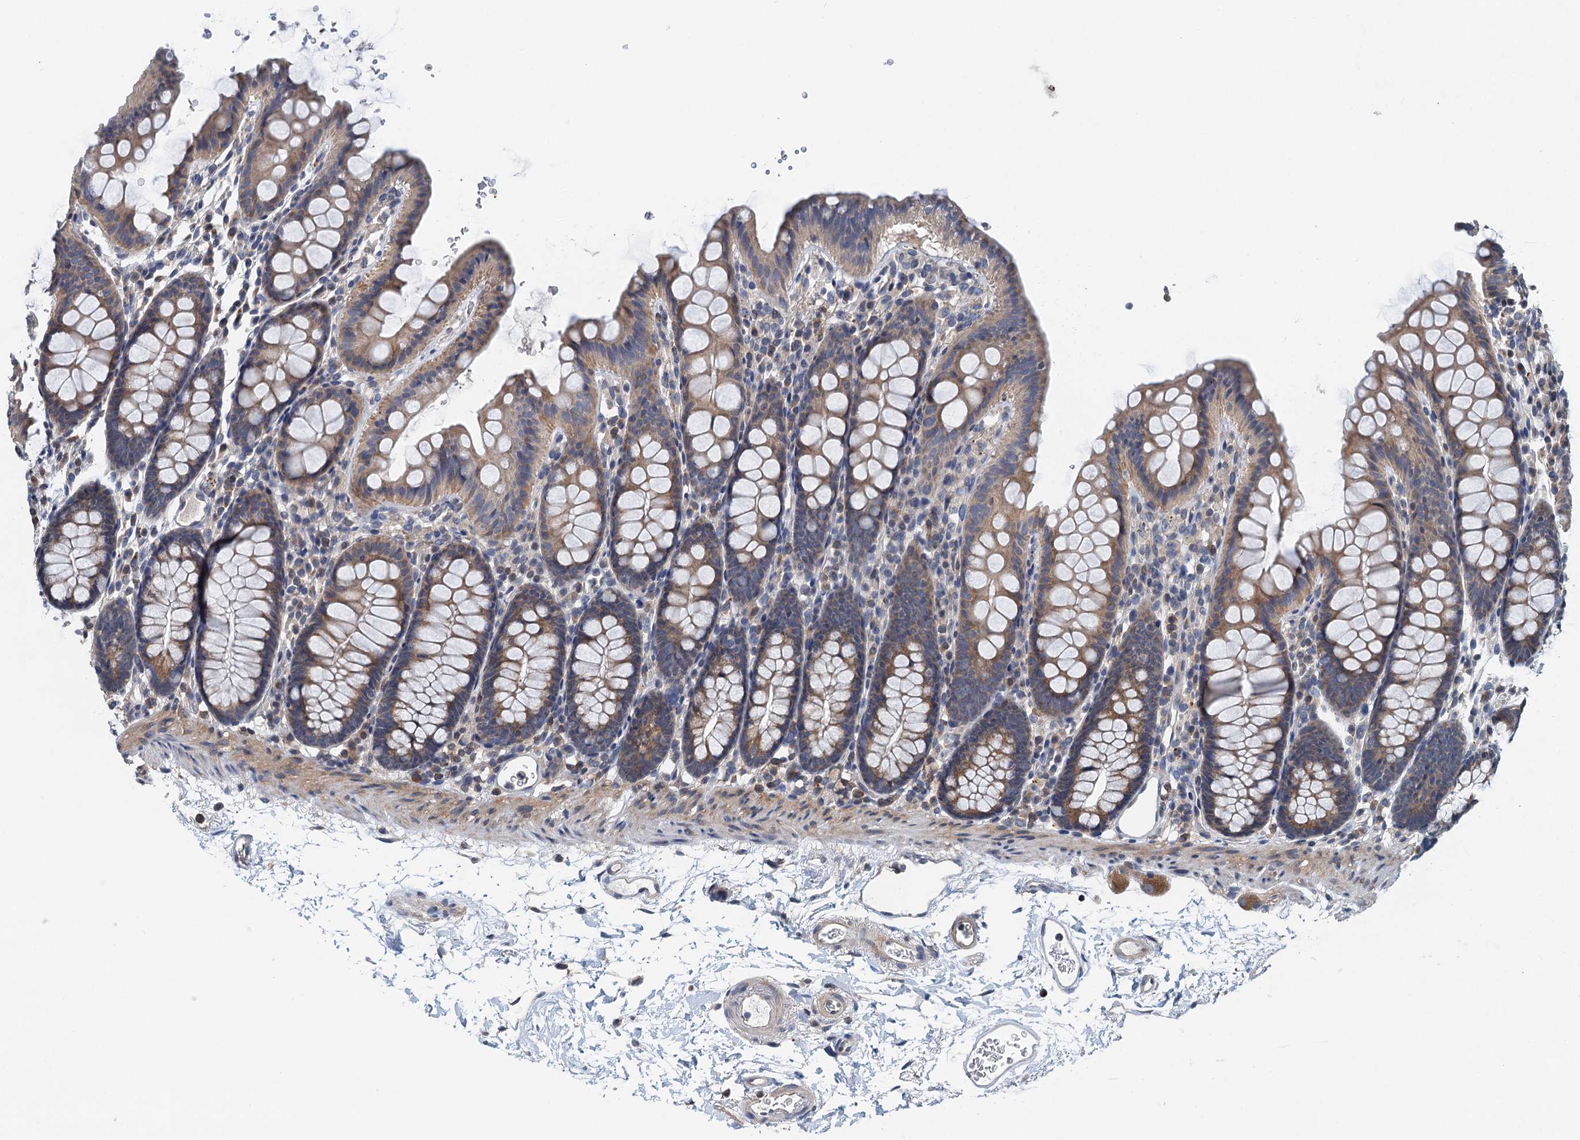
{"staining": {"intensity": "weak", "quantity": ">75%", "location": "cytoplasmic/membranous"}, "tissue": "colon", "cell_type": "Endothelial cells", "image_type": "normal", "snomed": [{"axis": "morphology", "description": "Normal tissue, NOS"}, {"axis": "topography", "description": "Colon"}], "caption": "Protein expression analysis of benign colon exhibits weak cytoplasmic/membranous staining in about >75% of endothelial cells. (DAB IHC, brown staining for protein, blue staining for nuclei).", "gene": "NBEA", "patient": {"sex": "male", "age": 75}}